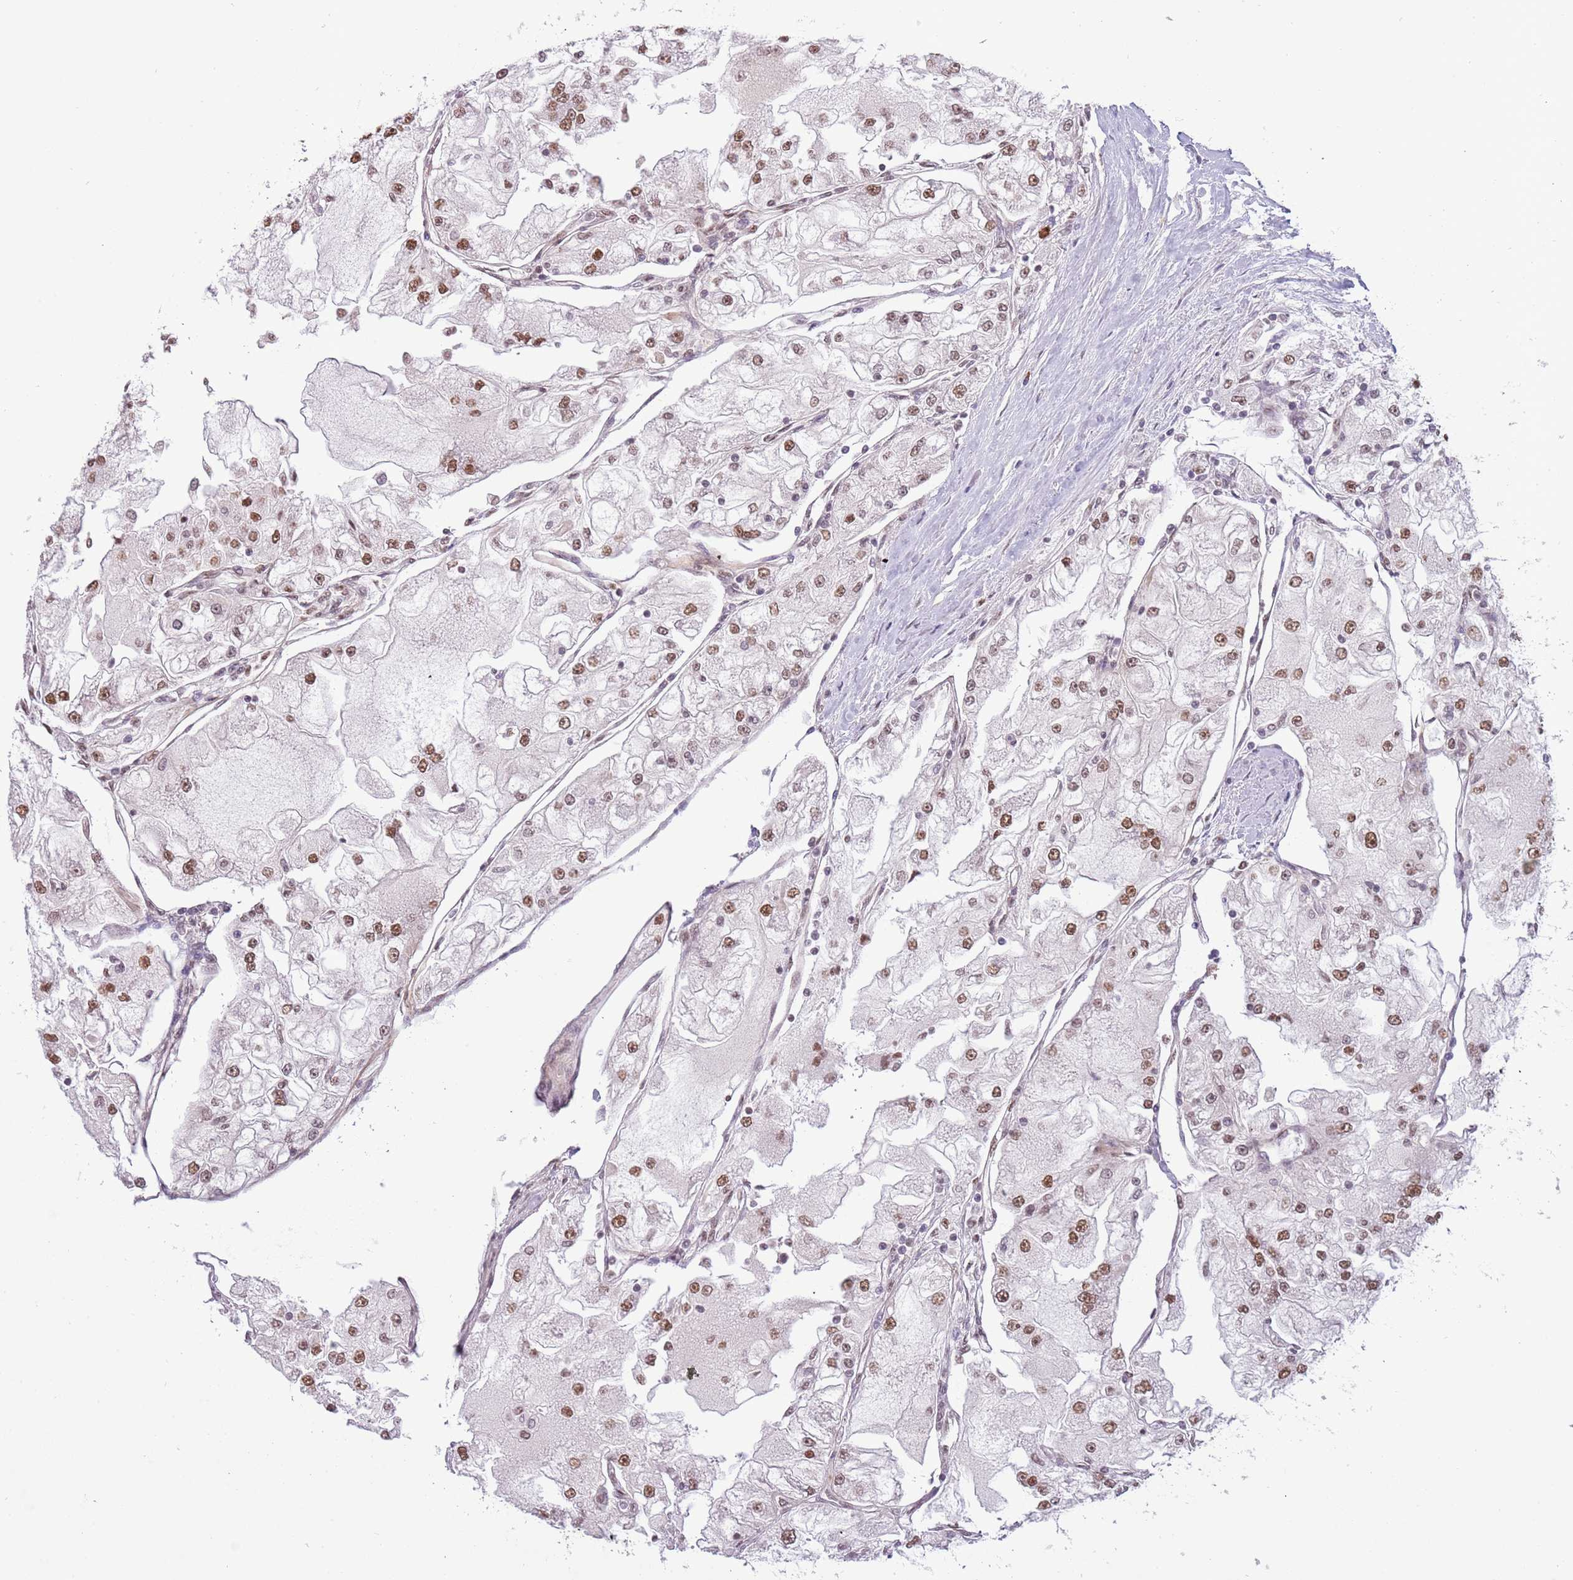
{"staining": {"intensity": "moderate", "quantity": ">75%", "location": "nuclear"}, "tissue": "renal cancer", "cell_type": "Tumor cells", "image_type": "cancer", "snomed": [{"axis": "morphology", "description": "Adenocarcinoma, NOS"}, {"axis": "topography", "description": "Kidney"}], "caption": "Immunohistochemistry of human renal adenocarcinoma reveals medium levels of moderate nuclear expression in approximately >75% of tumor cells.", "gene": "FAM120AOS", "patient": {"sex": "female", "age": 72}}